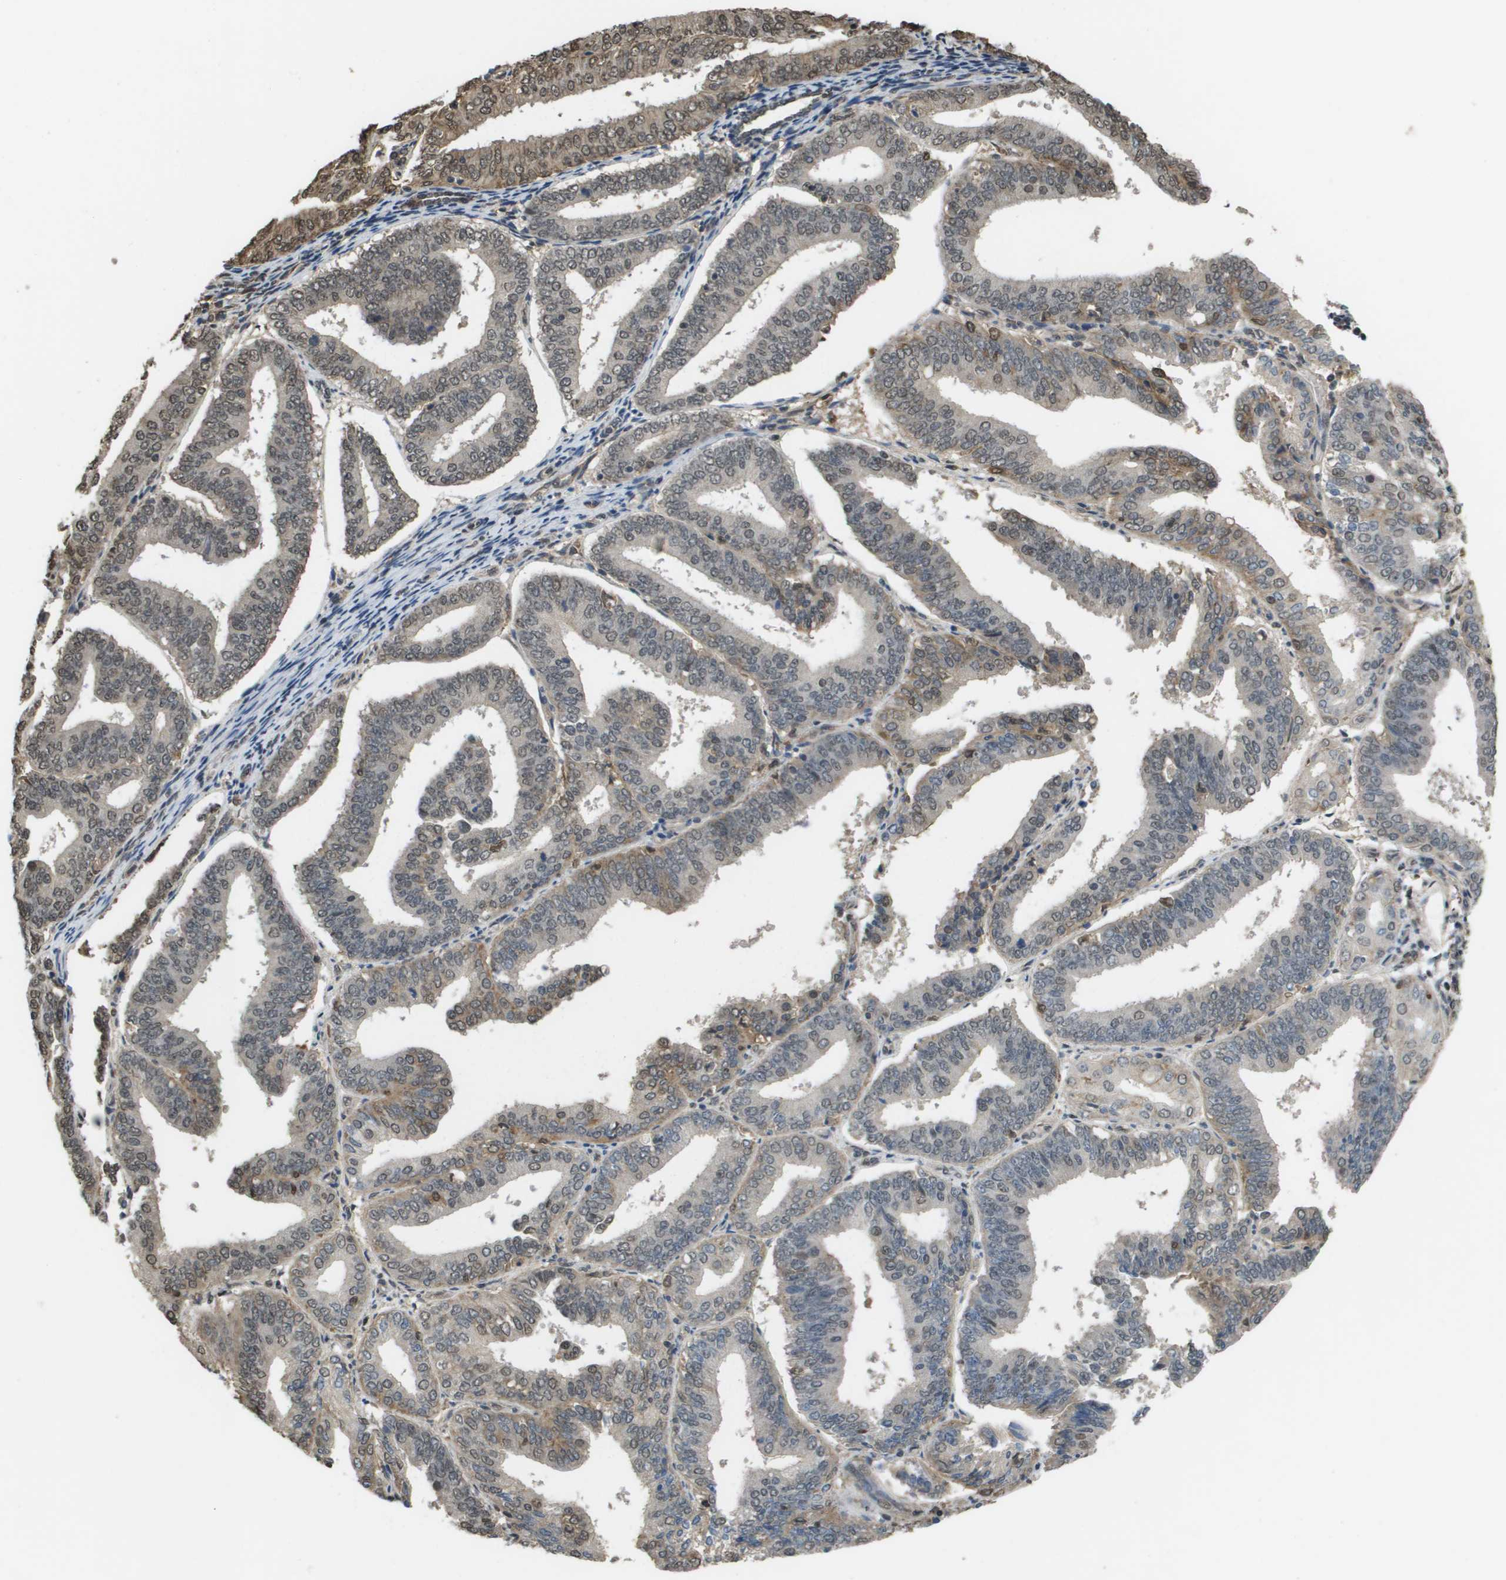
{"staining": {"intensity": "moderate", "quantity": "<25%", "location": "cytoplasmic/membranous,nuclear"}, "tissue": "endometrial cancer", "cell_type": "Tumor cells", "image_type": "cancer", "snomed": [{"axis": "morphology", "description": "Adenocarcinoma, NOS"}, {"axis": "topography", "description": "Endometrium"}], "caption": "Immunohistochemistry (IHC) staining of endometrial adenocarcinoma, which demonstrates low levels of moderate cytoplasmic/membranous and nuclear expression in approximately <25% of tumor cells indicating moderate cytoplasmic/membranous and nuclear protein staining. The staining was performed using DAB (brown) for protein detection and nuclei were counterstained in hematoxylin (blue).", "gene": "NDRG2", "patient": {"sex": "female", "age": 63}}